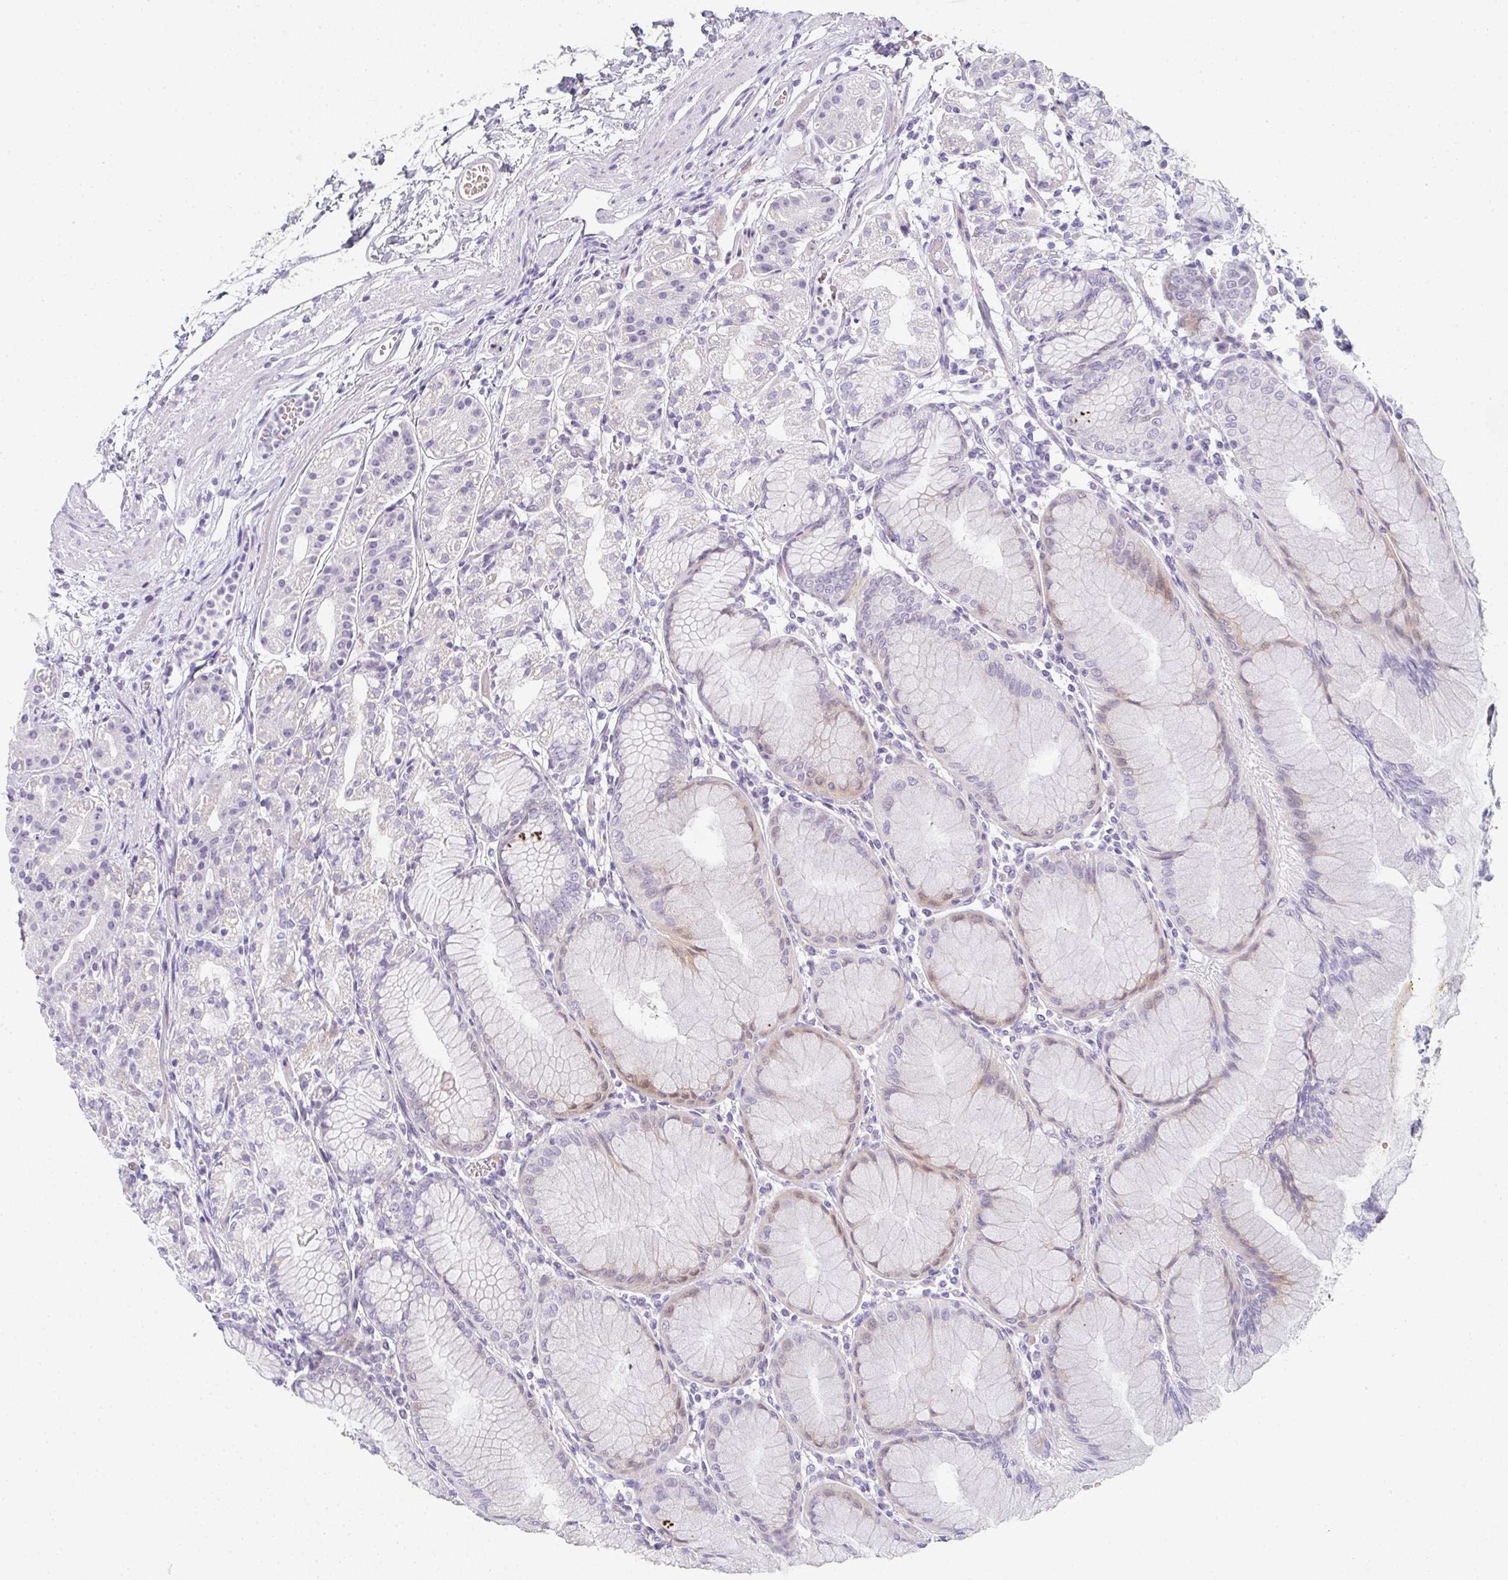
{"staining": {"intensity": "moderate", "quantity": "<25%", "location": "cytoplasmic/membranous"}, "tissue": "stomach", "cell_type": "Glandular cells", "image_type": "normal", "snomed": [{"axis": "morphology", "description": "Normal tissue, NOS"}, {"axis": "topography", "description": "Stomach"}], "caption": "The micrograph shows a brown stain indicating the presence of a protein in the cytoplasmic/membranous of glandular cells in stomach. (DAB IHC with brightfield microscopy, high magnification).", "gene": "NEU2", "patient": {"sex": "female", "age": 57}}